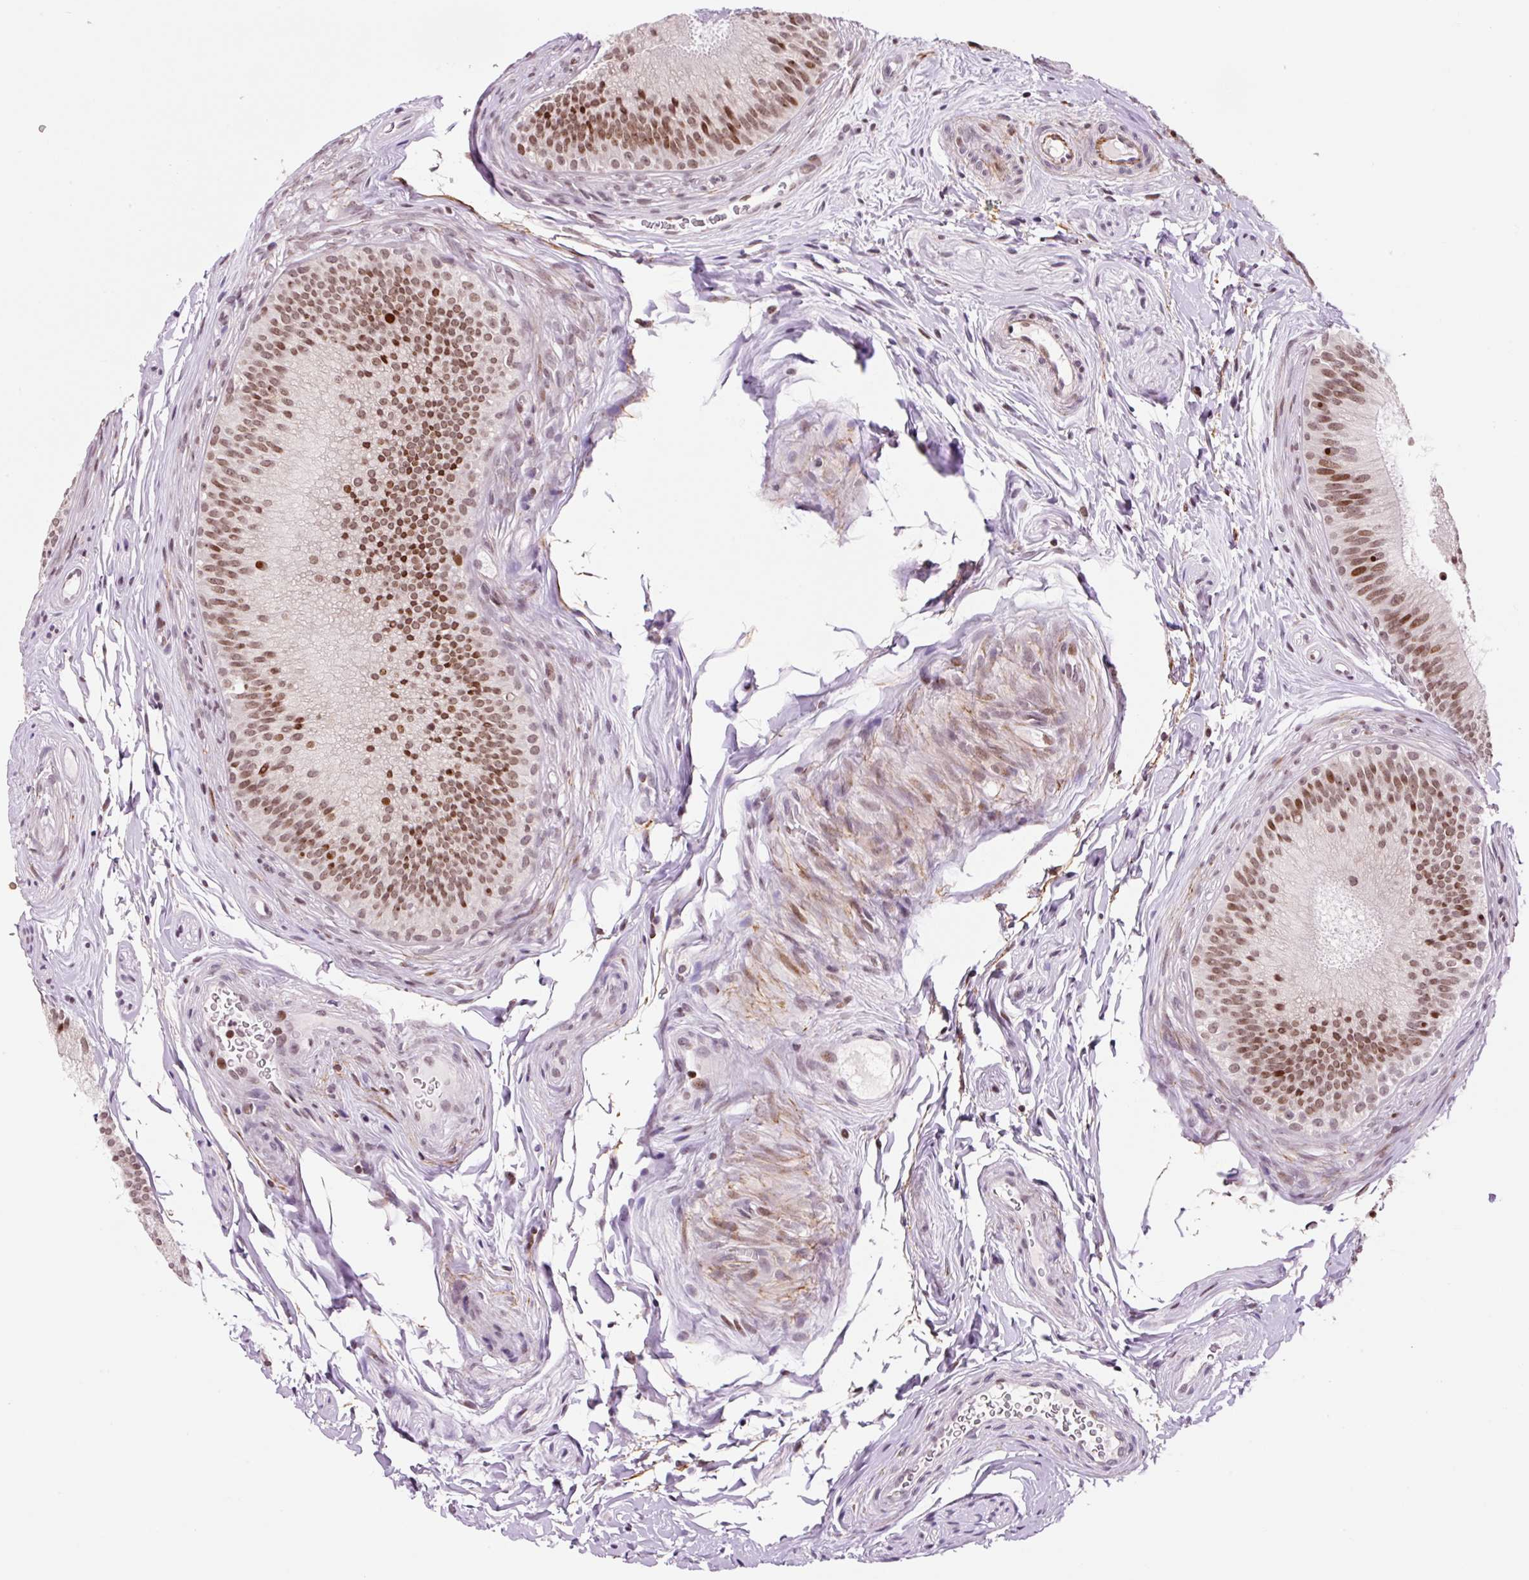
{"staining": {"intensity": "moderate", "quantity": ">75%", "location": "nuclear"}, "tissue": "epididymis", "cell_type": "Glandular cells", "image_type": "normal", "snomed": [{"axis": "morphology", "description": "Normal tissue, NOS"}, {"axis": "topography", "description": "Epididymis"}], "caption": "Protein expression analysis of unremarkable epididymis shows moderate nuclear expression in approximately >75% of glandular cells.", "gene": "CCNL2", "patient": {"sex": "male", "age": 24}}